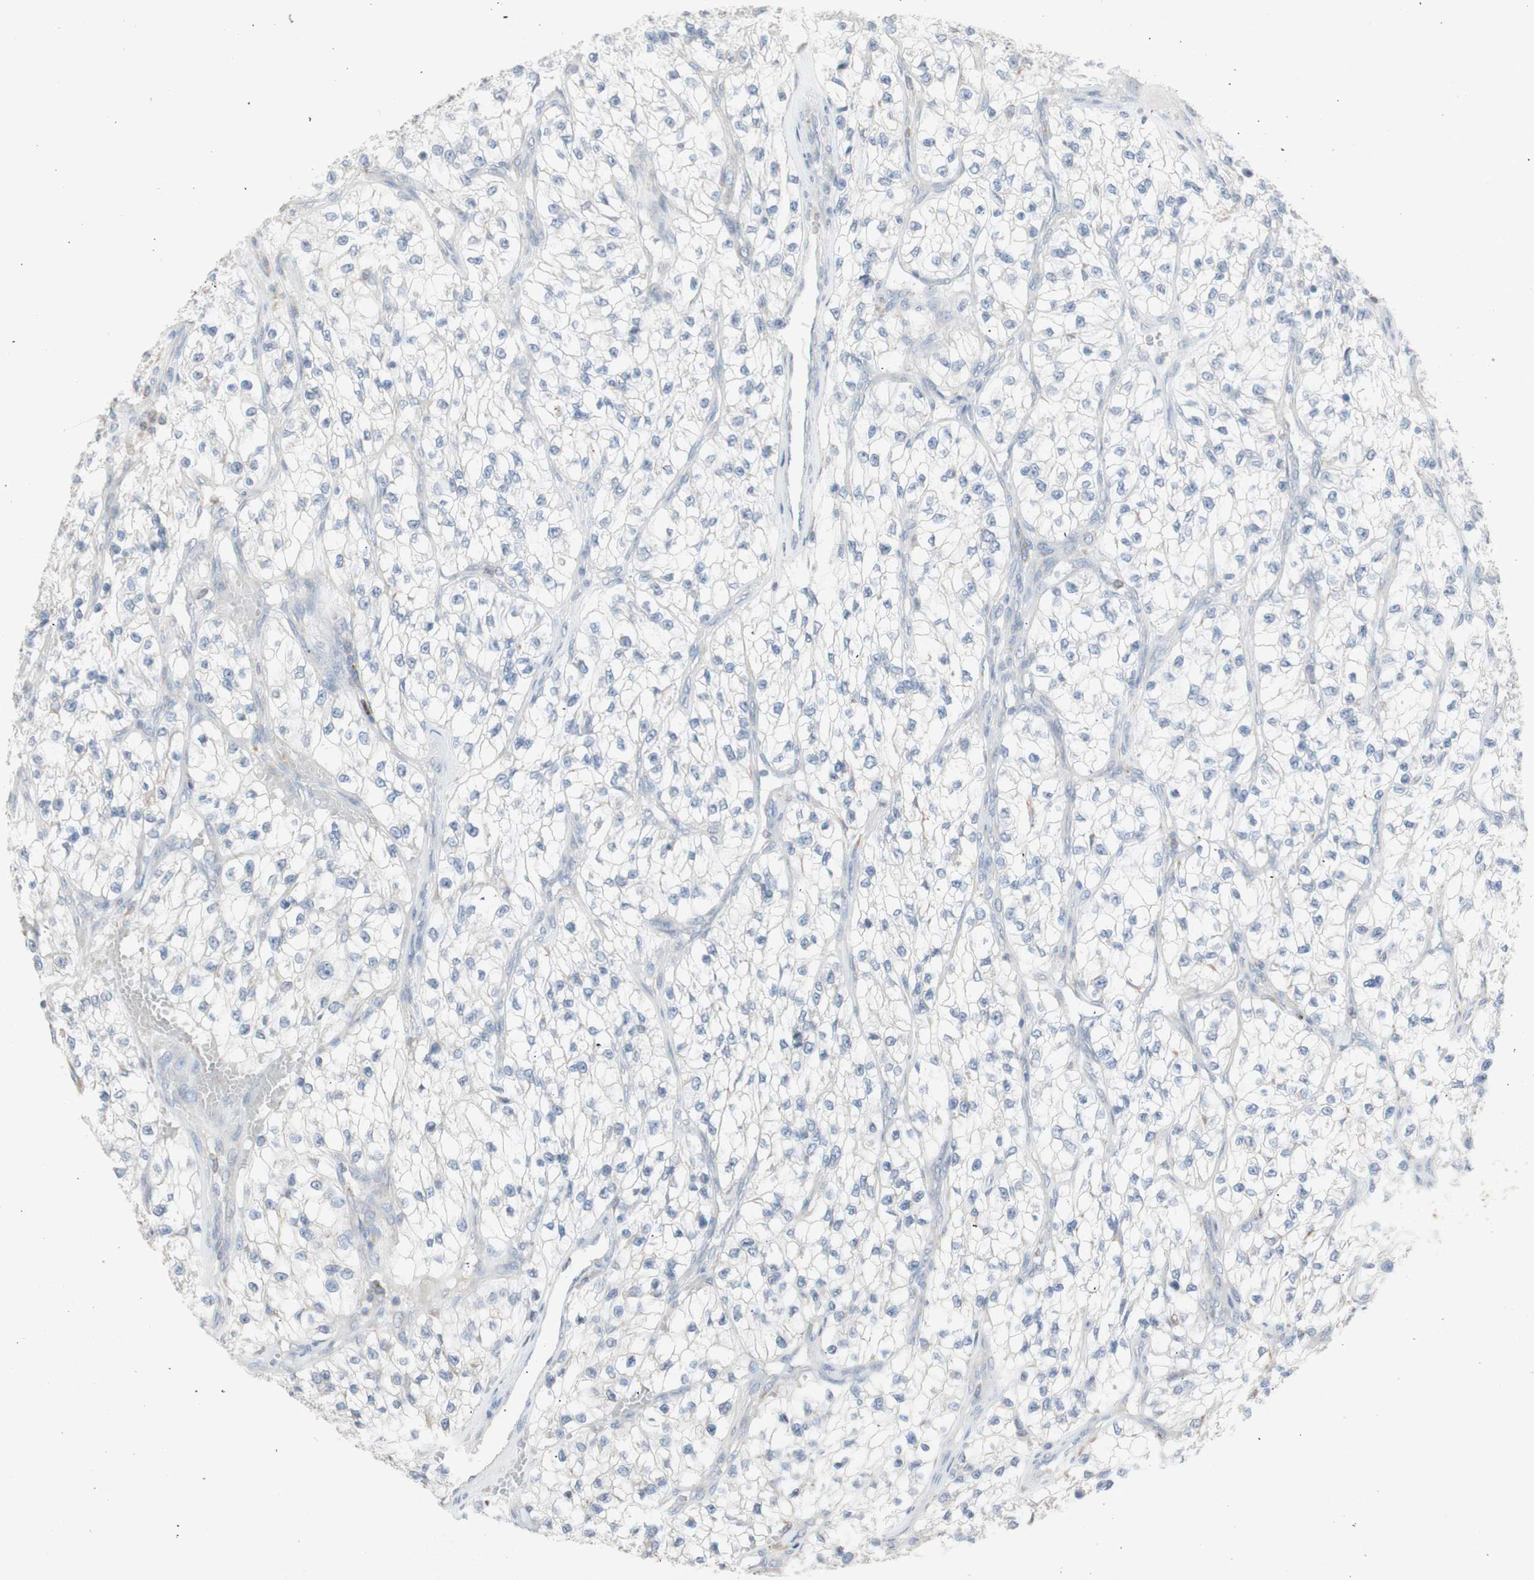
{"staining": {"intensity": "negative", "quantity": "none", "location": "none"}, "tissue": "renal cancer", "cell_type": "Tumor cells", "image_type": "cancer", "snomed": [{"axis": "morphology", "description": "Adenocarcinoma, NOS"}, {"axis": "topography", "description": "Kidney"}], "caption": "An immunohistochemistry photomicrograph of renal adenocarcinoma is shown. There is no staining in tumor cells of renal adenocarcinoma.", "gene": "ATP6V1B1", "patient": {"sex": "female", "age": 57}}